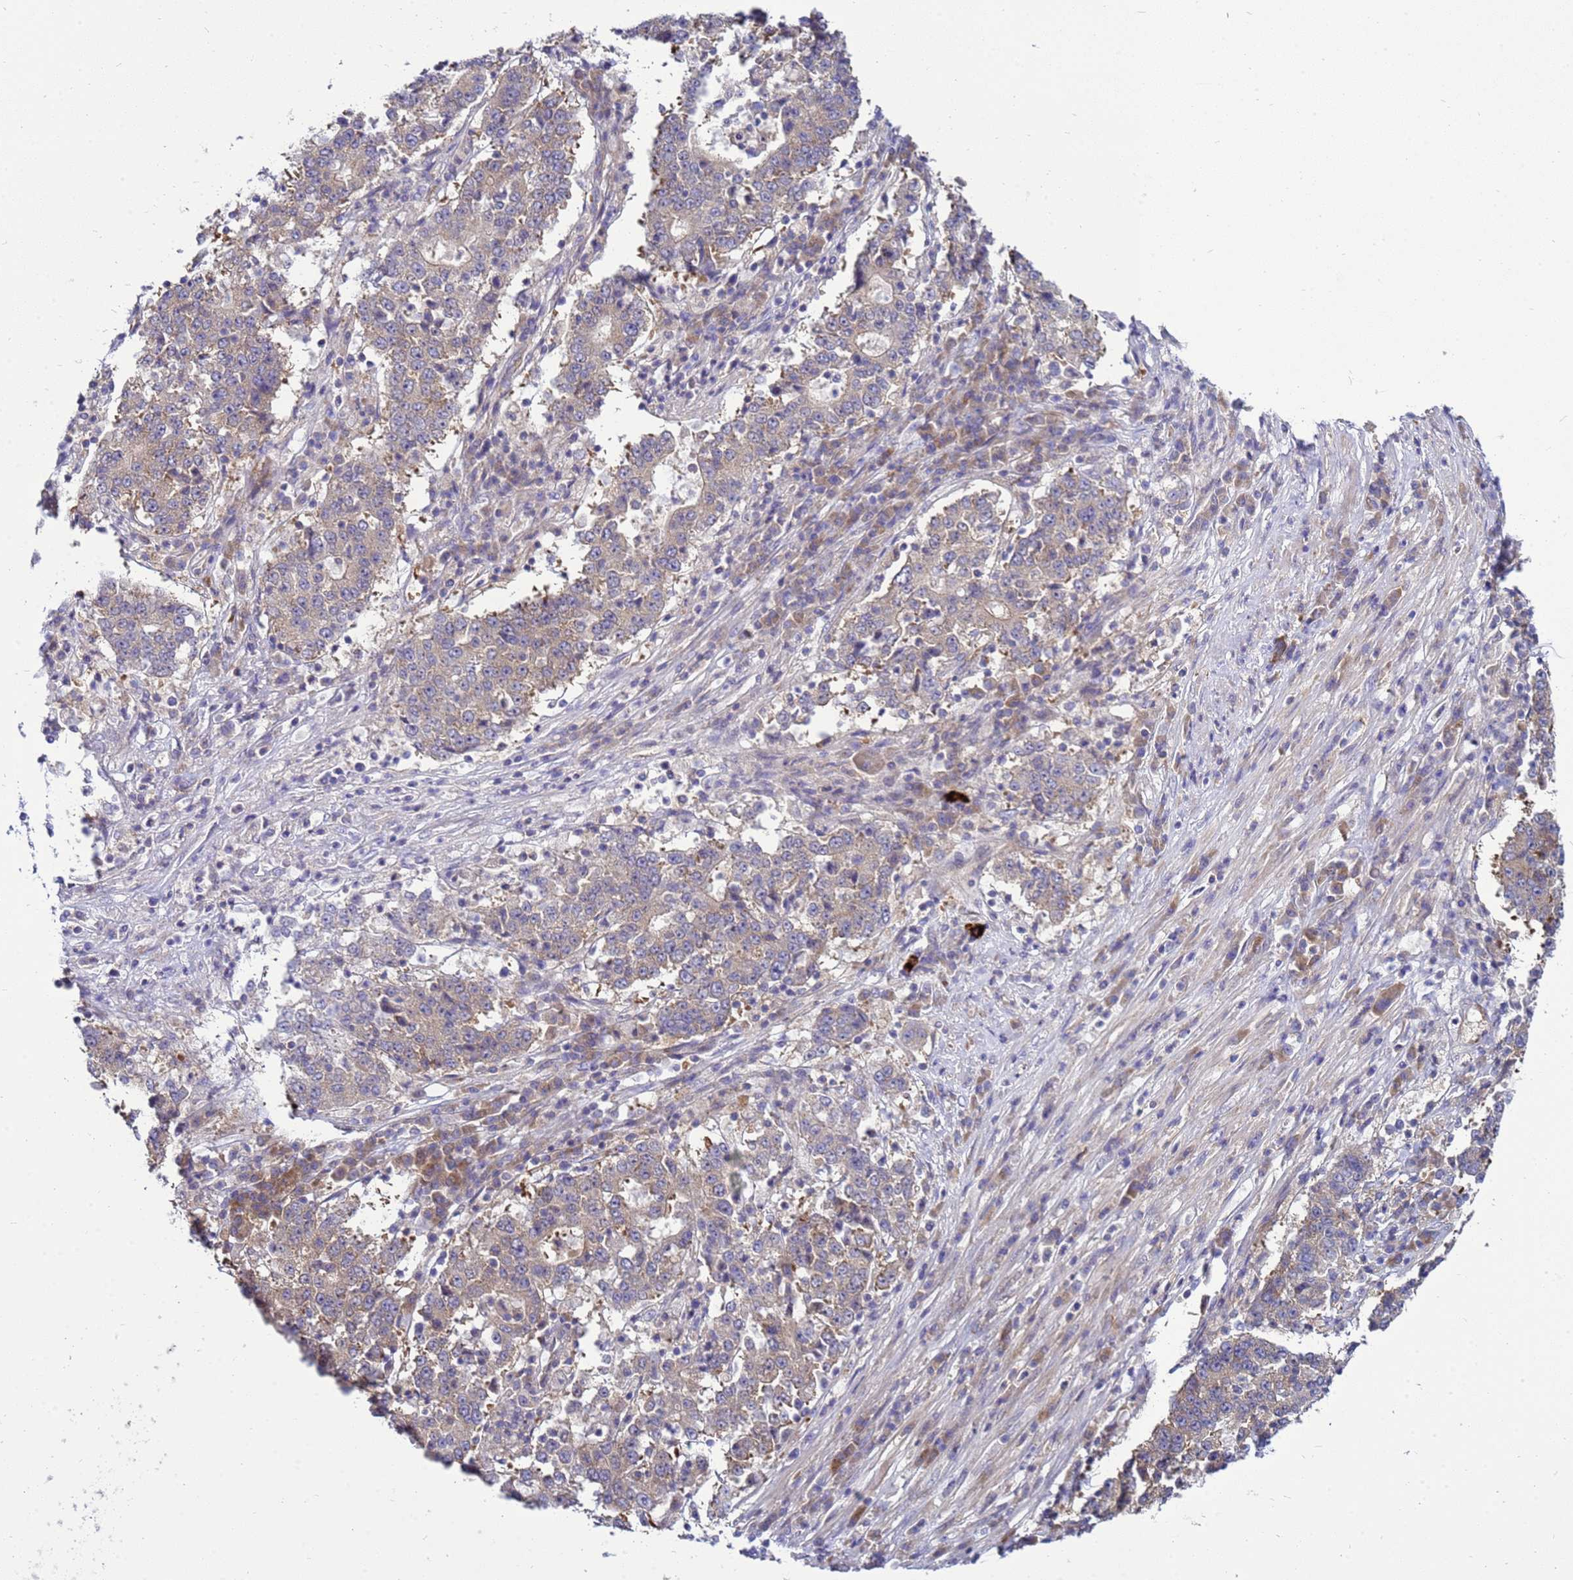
{"staining": {"intensity": "weak", "quantity": "25%-75%", "location": "cytoplasmic/membranous"}, "tissue": "stomach cancer", "cell_type": "Tumor cells", "image_type": "cancer", "snomed": [{"axis": "morphology", "description": "Adenocarcinoma, NOS"}, {"axis": "topography", "description": "Stomach"}], "caption": "Adenocarcinoma (stomach) stained for a protein shows weak cytoplasmic/membranous positivity in tumor cells.", "gene": "MON1B", "patient": {"sex": "male", "age": 59}}